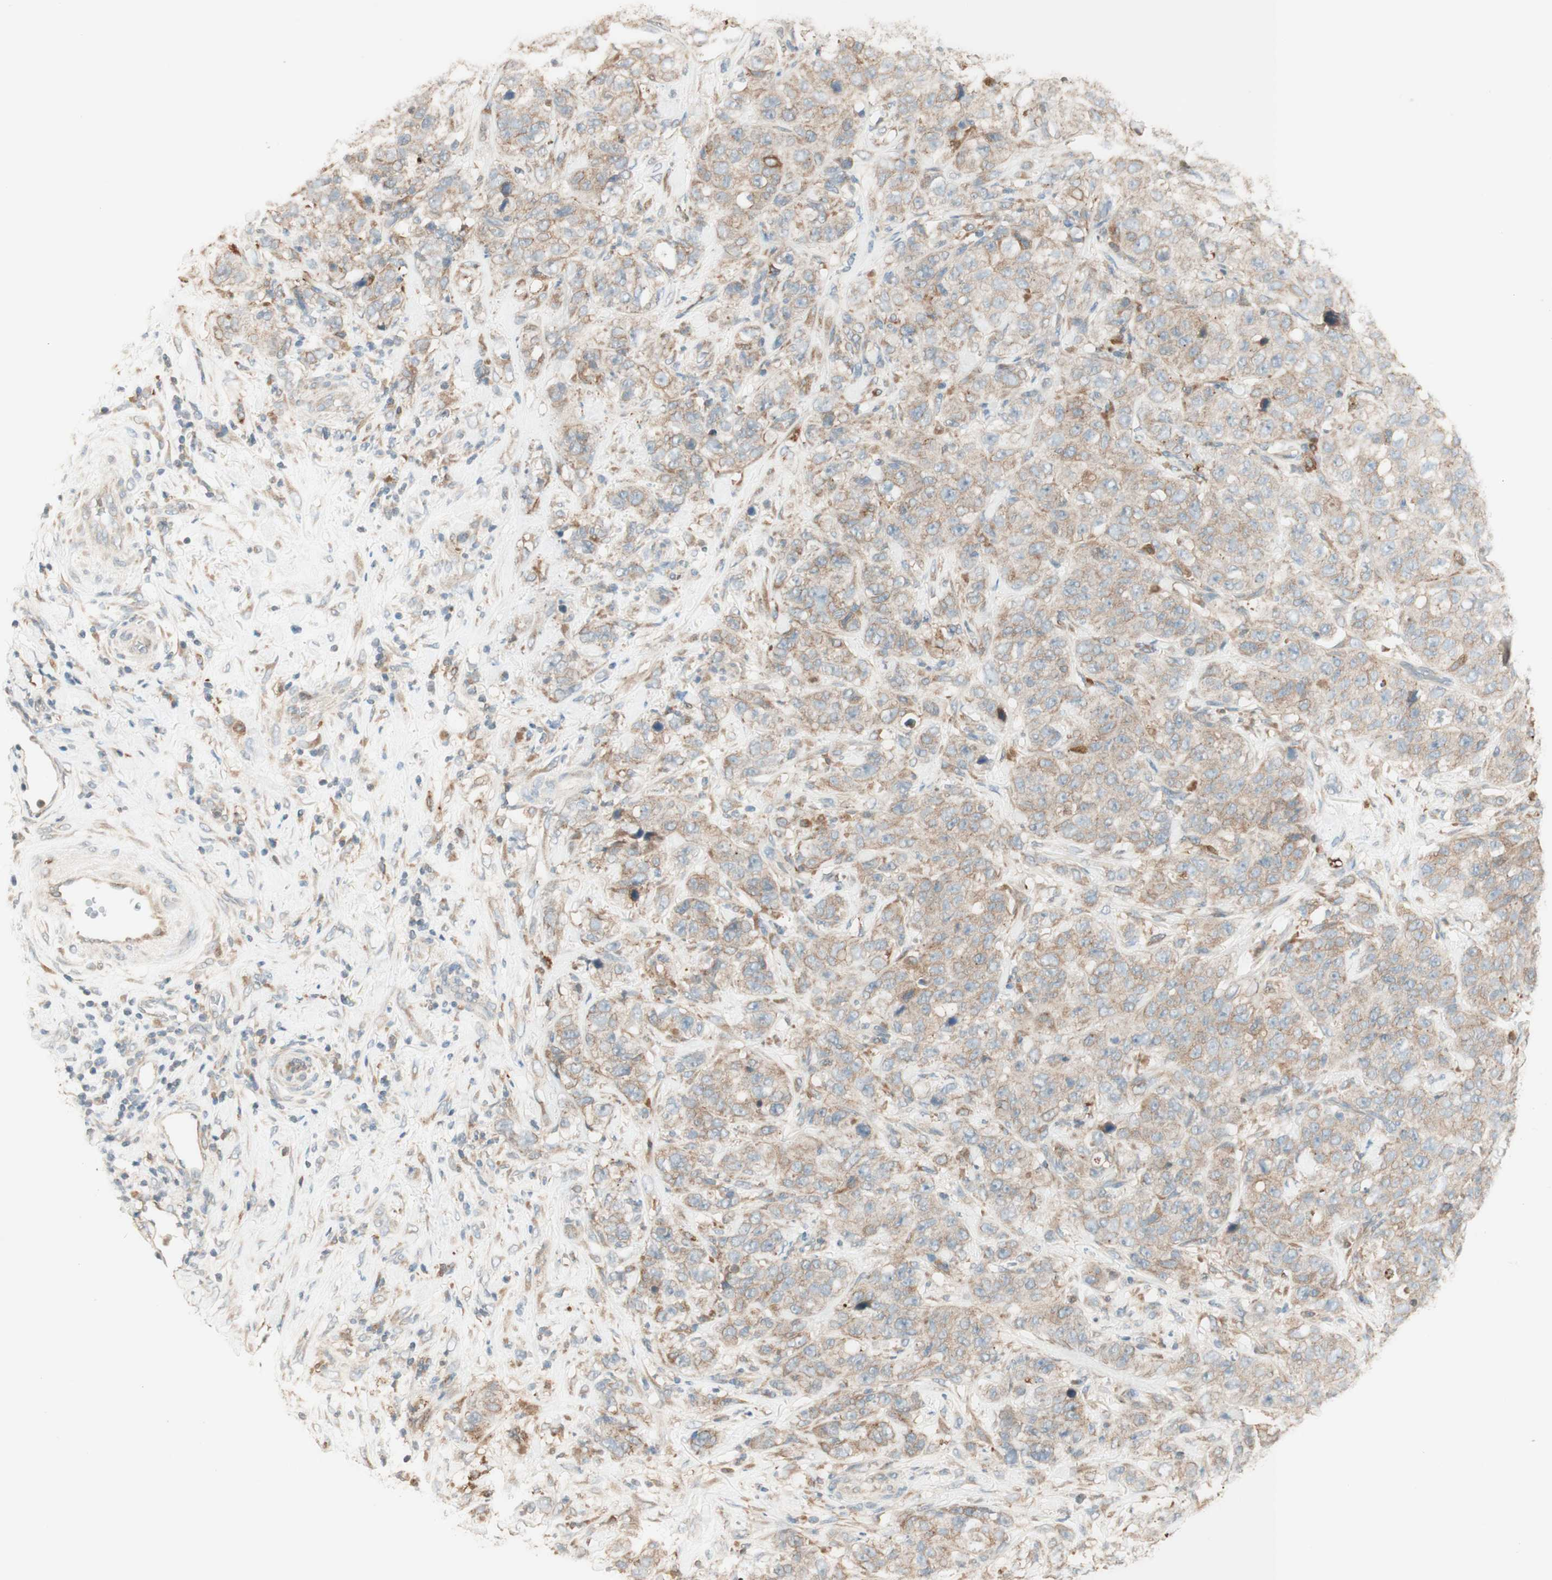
{"staining": {"intensity": "weak", "quantity": ">75%", "location": "cytoplasmic/membranous"}, "tissue": "stomach cancer", "cell_type": "Tumor cells", "image_type": "cancer", "snomed": [{"axis": "morphology", "description": "Adenocarcinoma, NOS"}, {"axis": "topography", "description": "Stomach"}], "caption": "This is a photomicrograph of immunohistochemistry staining of stomach cancer, which shows weak staining in the cytoplasmic/membranous of tumor cells.", "gene": "CLCN2", "patient": {"sex": "male", "age": 48}}